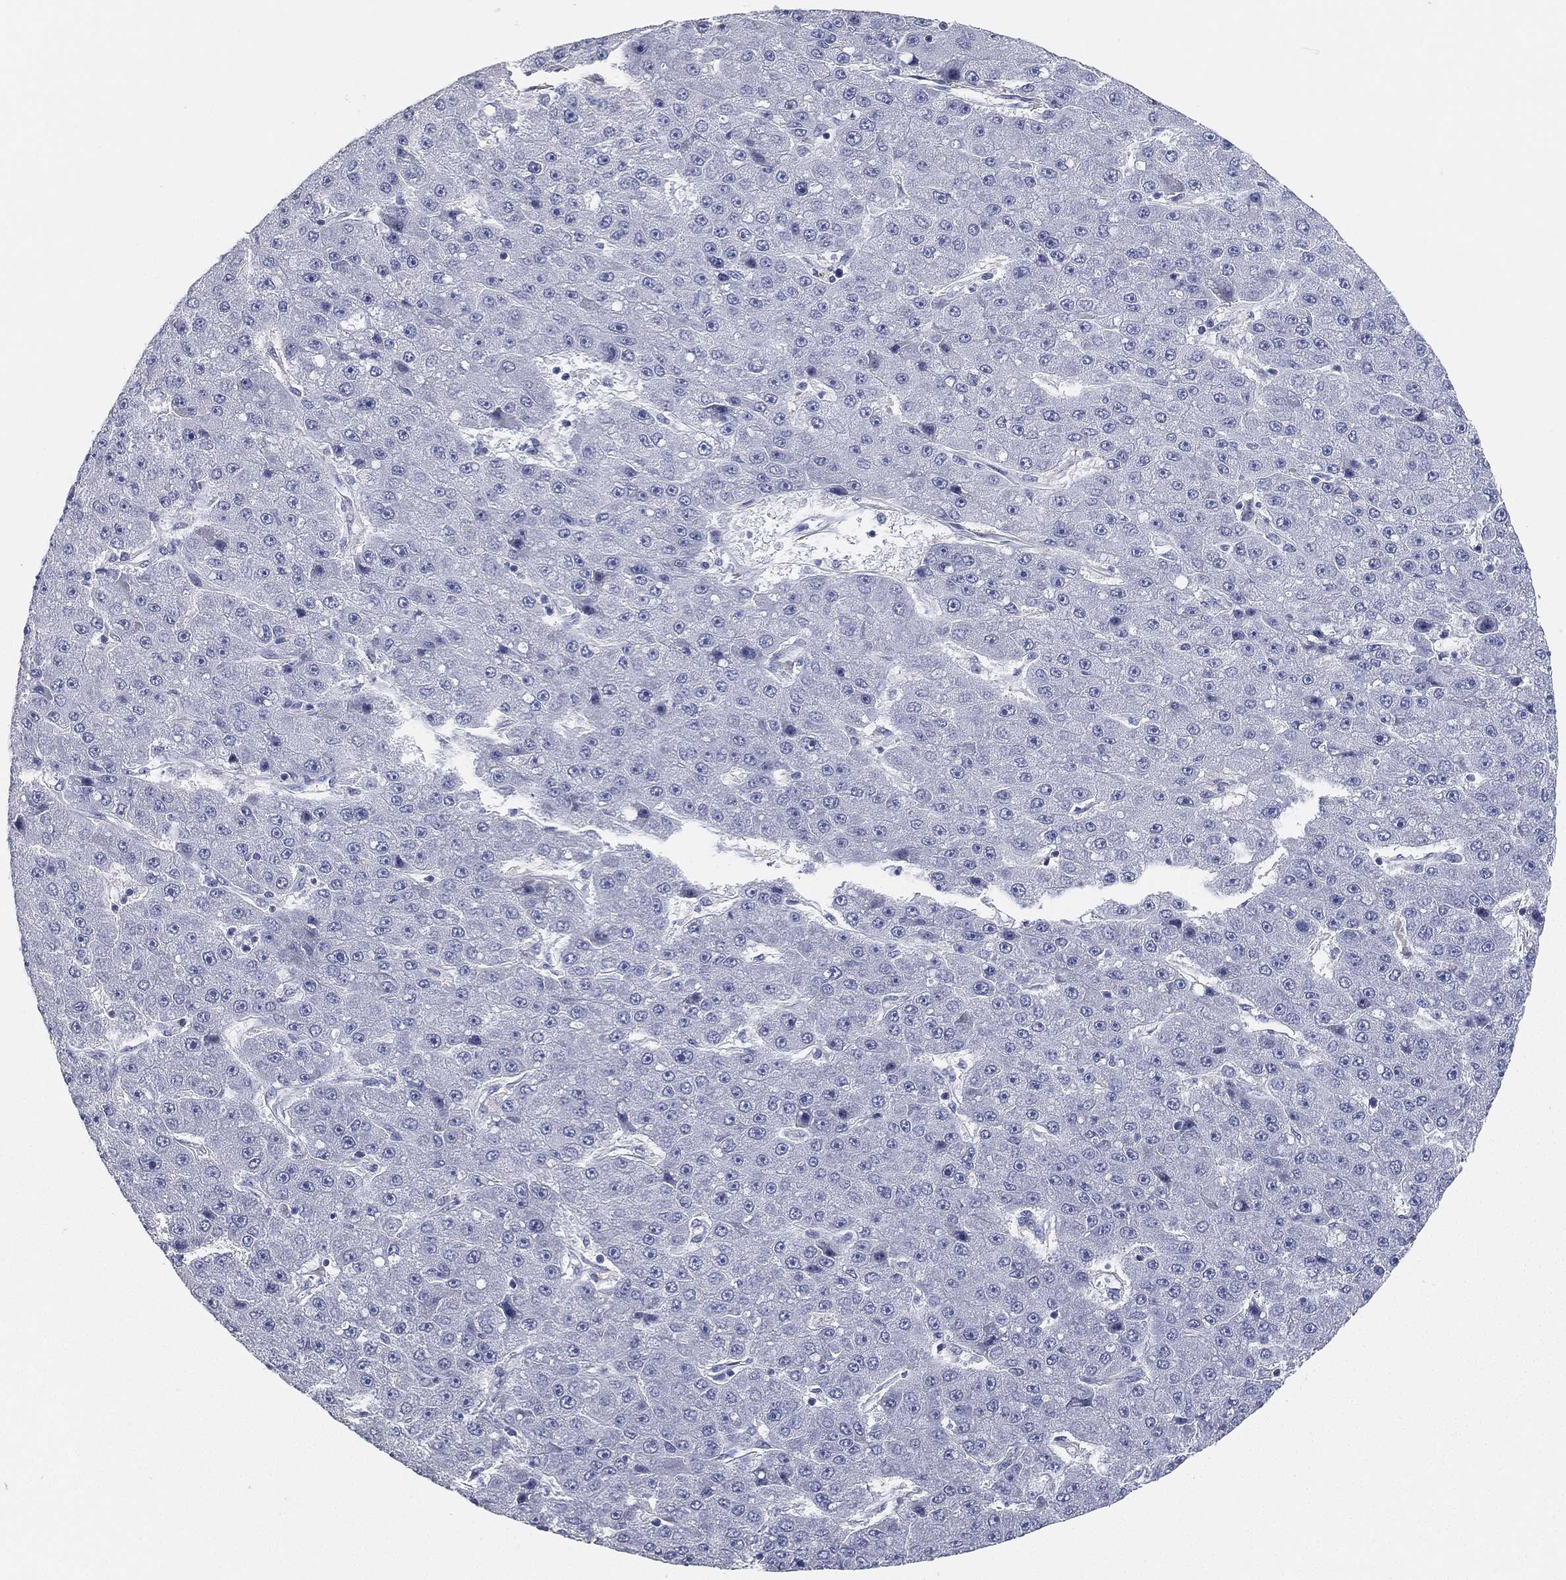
{"staining": {"intensity": "negative", "quantity": "none", "location": "none"}, "tissue": "liver cancer", "cell_type": "Tumor cells", "image_type": "cancer", "snomed": [{"axis": "morphology", "description": "Carcinoma, Hepatocellular, NOS"}, {"axis": "topography", "description": "Liver"}], "caption": "Immunohistochemistry (IHC) photomicrograph of neoplastic tissue: liver cancer stained with DAB (3,3'-diaminobenzidine) displays no significant protein positivity in tumor cells.", "gene": "GPR61", "patient": {"sex": "male", "age": 67}}